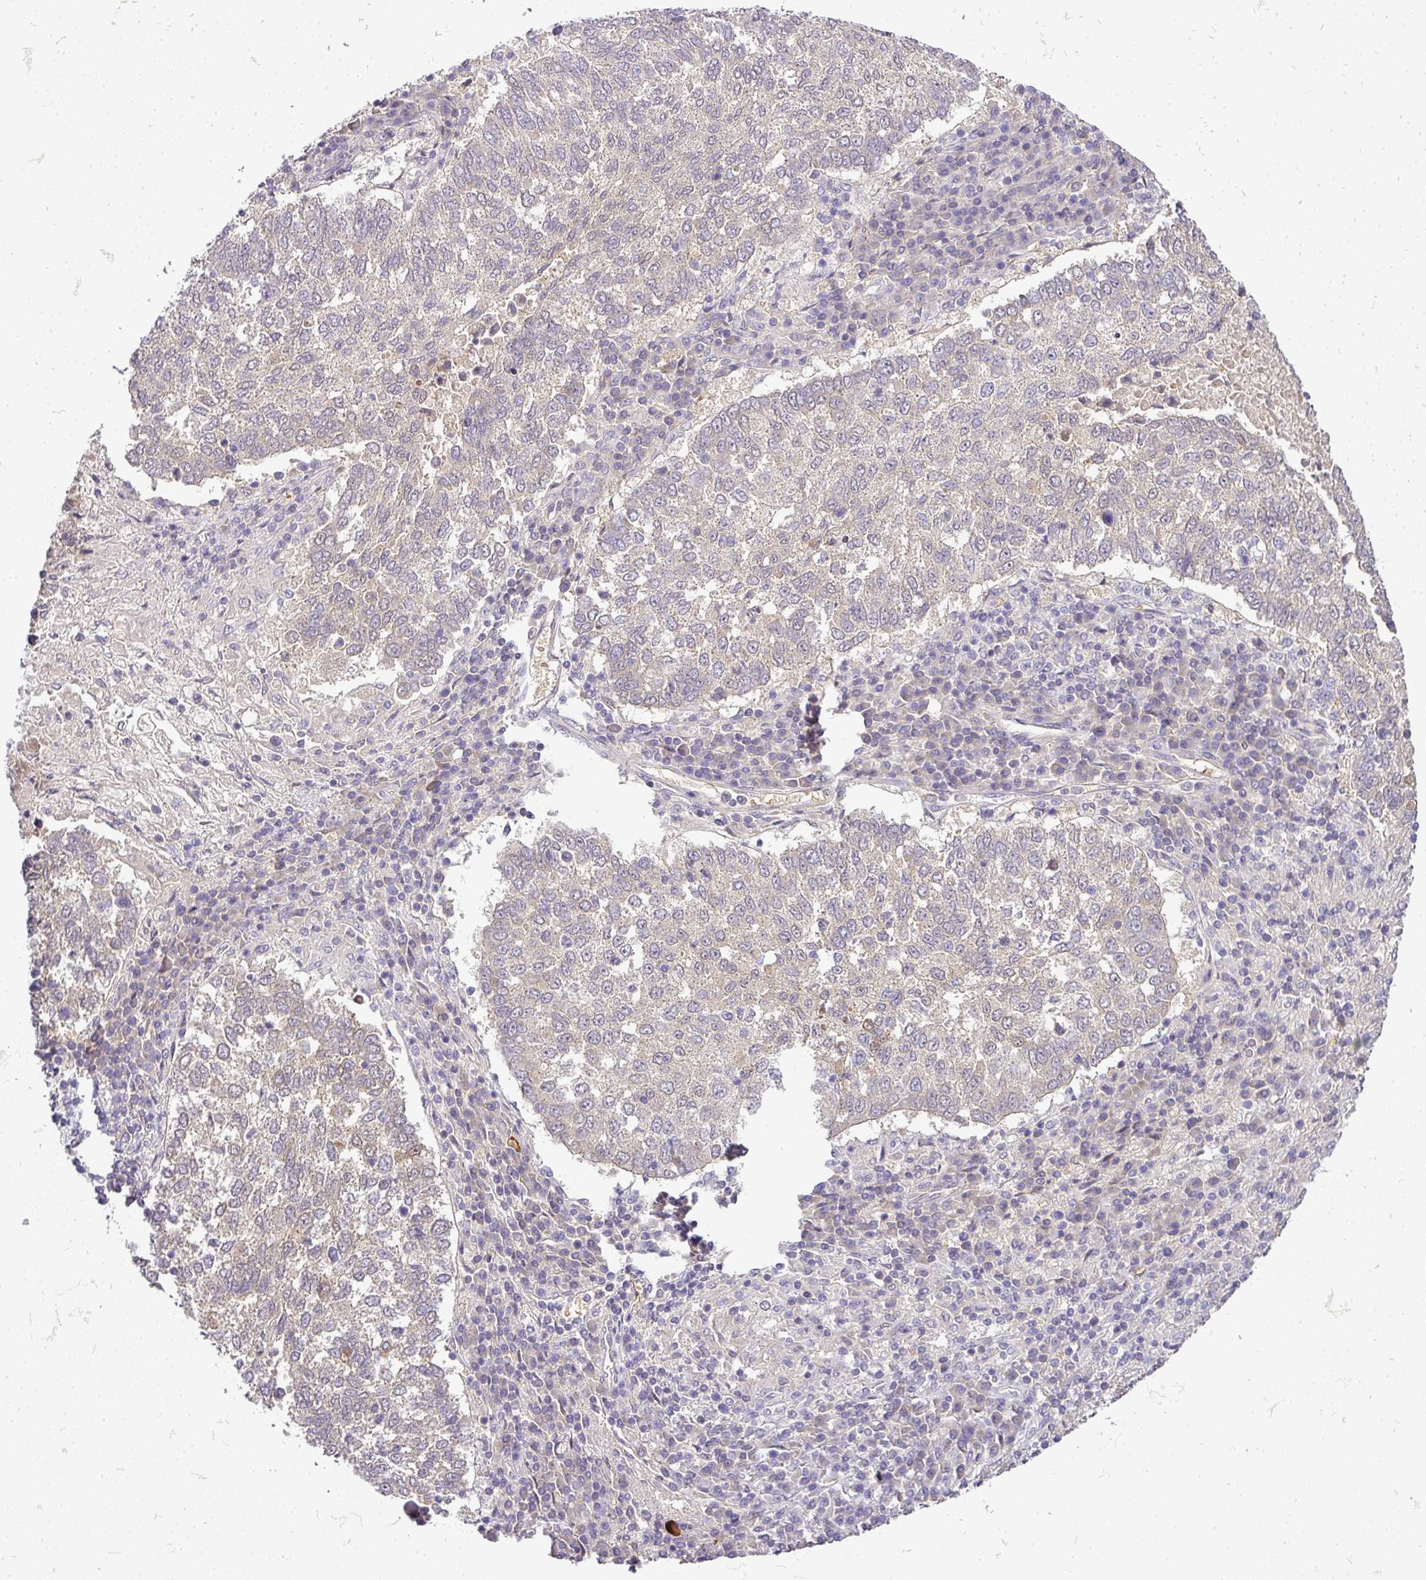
{"staining": {"intensity": "negative", "quantity": "none", "location": "none"}, "tissue": "lung cancer", "cell_type": "Tumor cells", "image_type": "cancer", "snomed": [{"axis": "morphology", "description": "Squamous cell carcinoma, NOS"}, {"axis": "topography", "description": "Lung"}], "caption": "This is an immunohistochemistry (IHC) histopathology image of squamous cell carcinoma (lung). There is no expression in tumor cells.", "gene": "ADH5", "patient": {"sex": "male", "age": 73}}